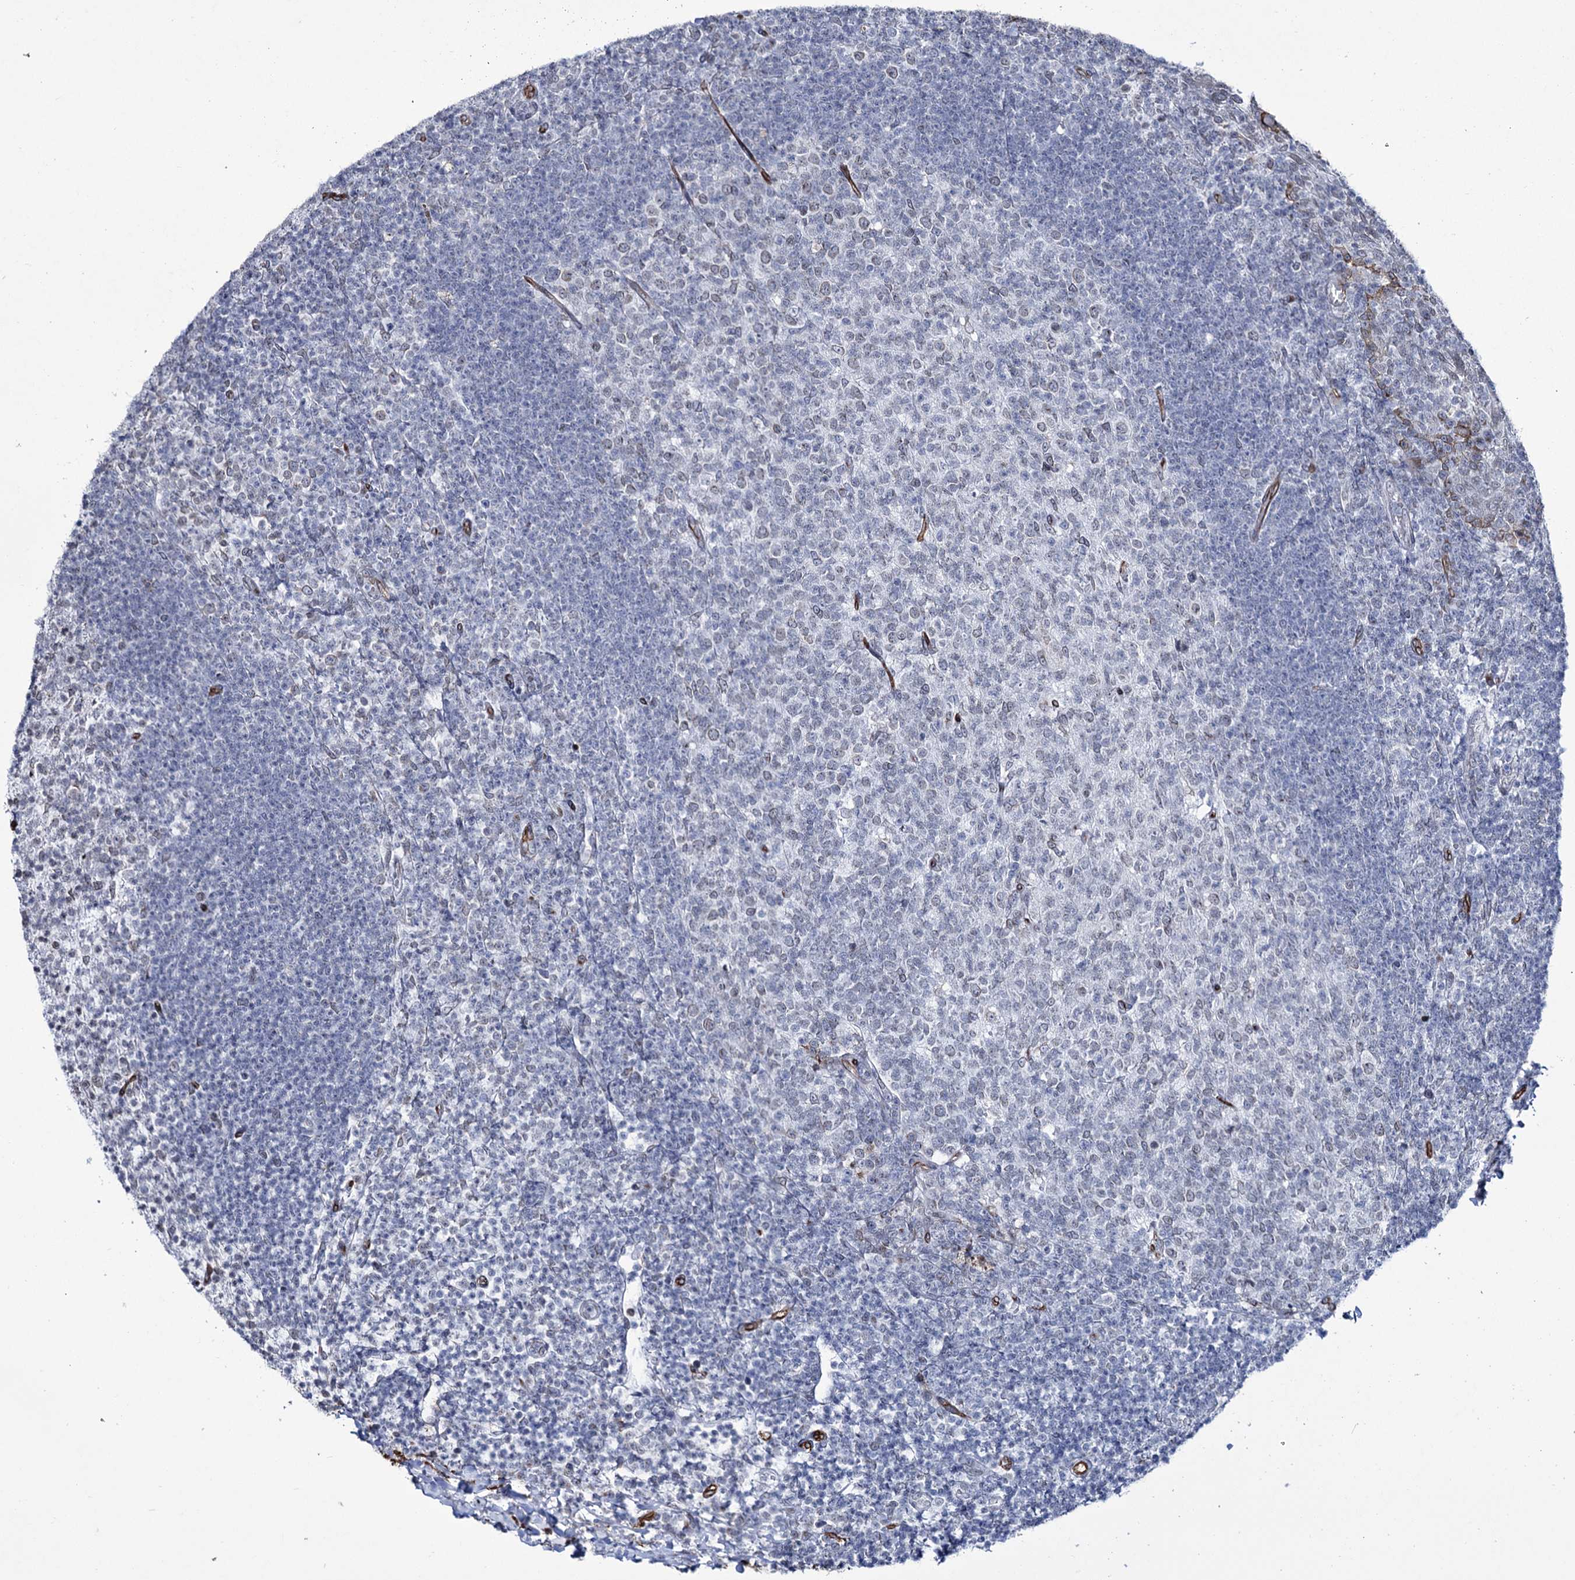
{"staining": {"intensity": "negative", "quantity": "none", "location": "none"}, "tissue": "tonsil", "cell_type": "Germinal center cells", "image_type": "normal", "snomed": [{"axis": "morphology", "description": "Normal tissue, NOS"}, {"axis": "topography", "description": "Tonsil"}], "caption": "This is a micrograph of immunohistochemistry (IHC) staining of benign tonsil, which shows no expression in germinal center cells. The staining is performed using DAB (3,3'-diaminobenzidine) brown chromogen with nuclei counter-stained in using hematoxylin.", "gene": "ZC3H12C", "patient": {"sex": "female", "age": 10}}